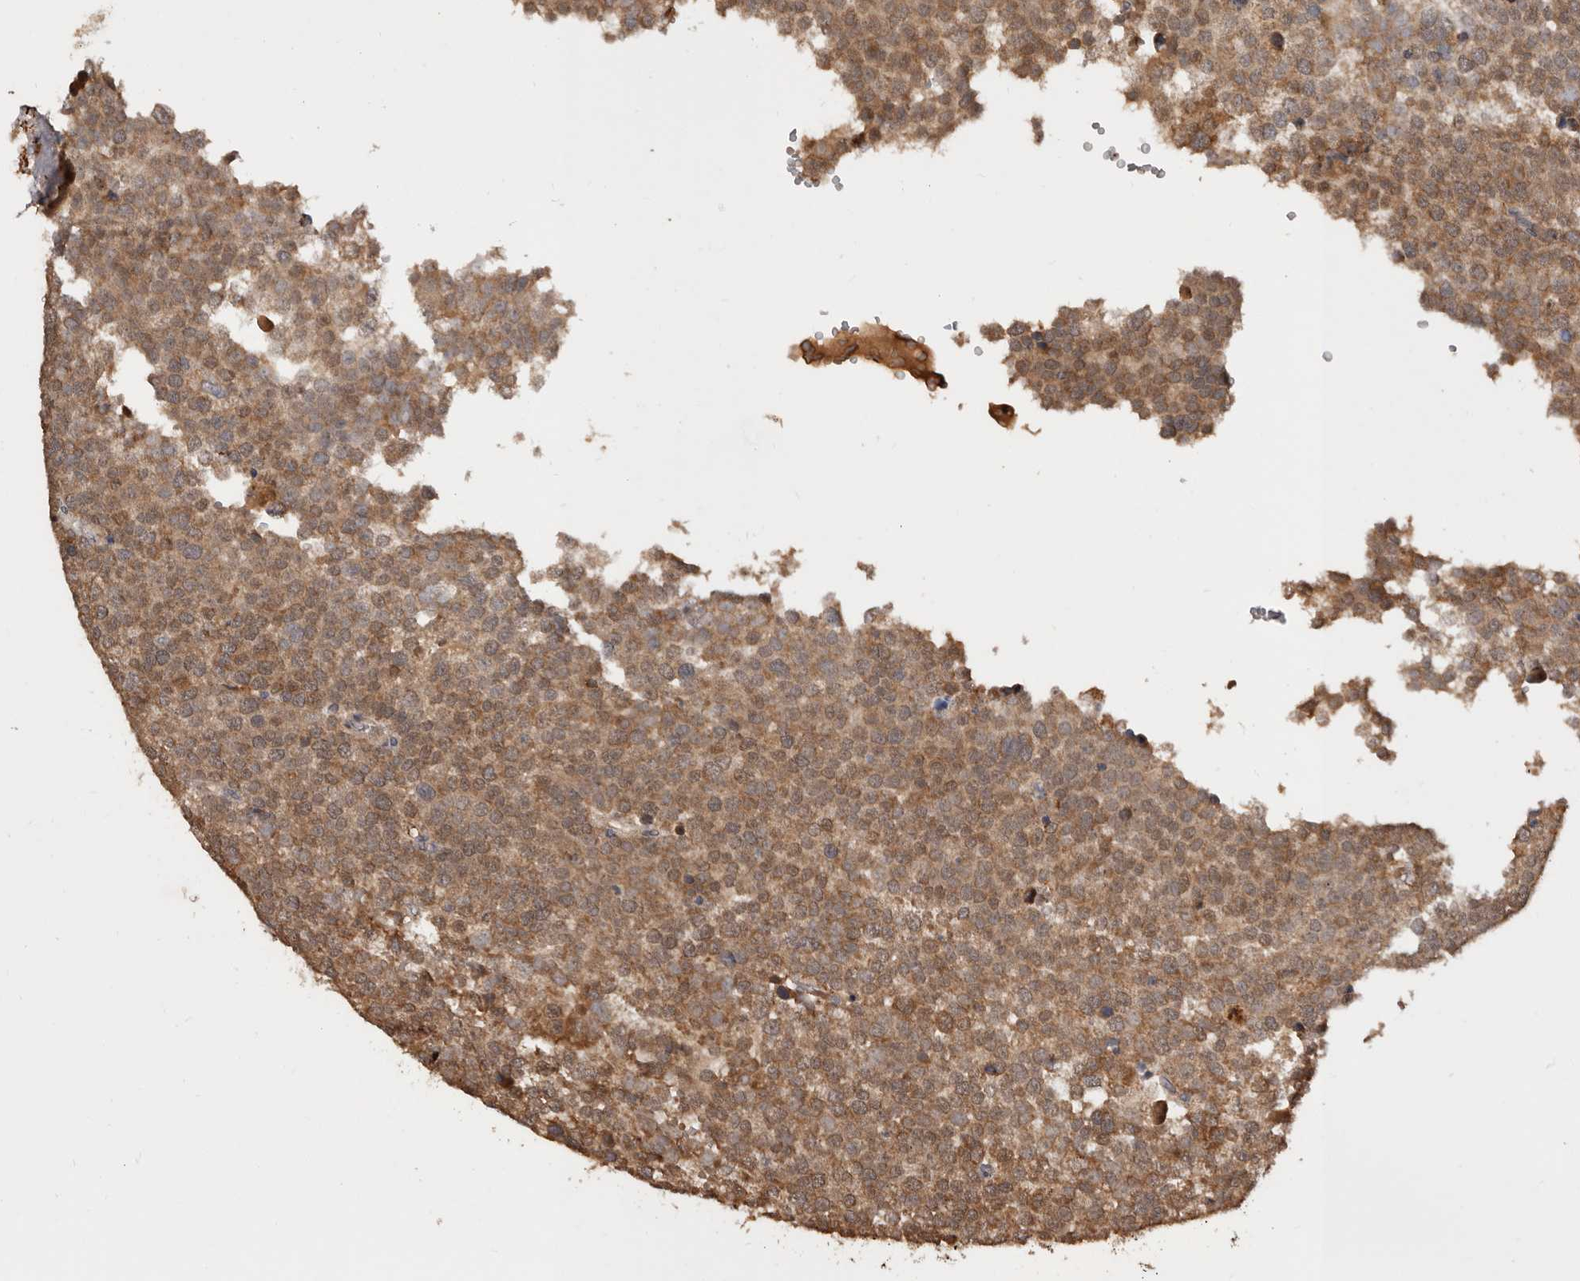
{"staining": {"intensity": "moderate", "quantity": ">75%", "location": "cytoplasmic/membranous"}, "tissue": "testis cancer", "cell_type": "Tumor cells", "image_type": "cancer", "snomed": [{"axis": "morphology", "description": "Seminoma, NOS"}, {"axis": "topography", "description": "Testis"}], "caption": "Brown immunohistochemical staining in human seminoma (testis) shows moderate cytoplasmic/membranous expression in approximately >75% of tumor cells.", "gene": "AKAP7", "patient": {"sex": "male", "age": 71}}